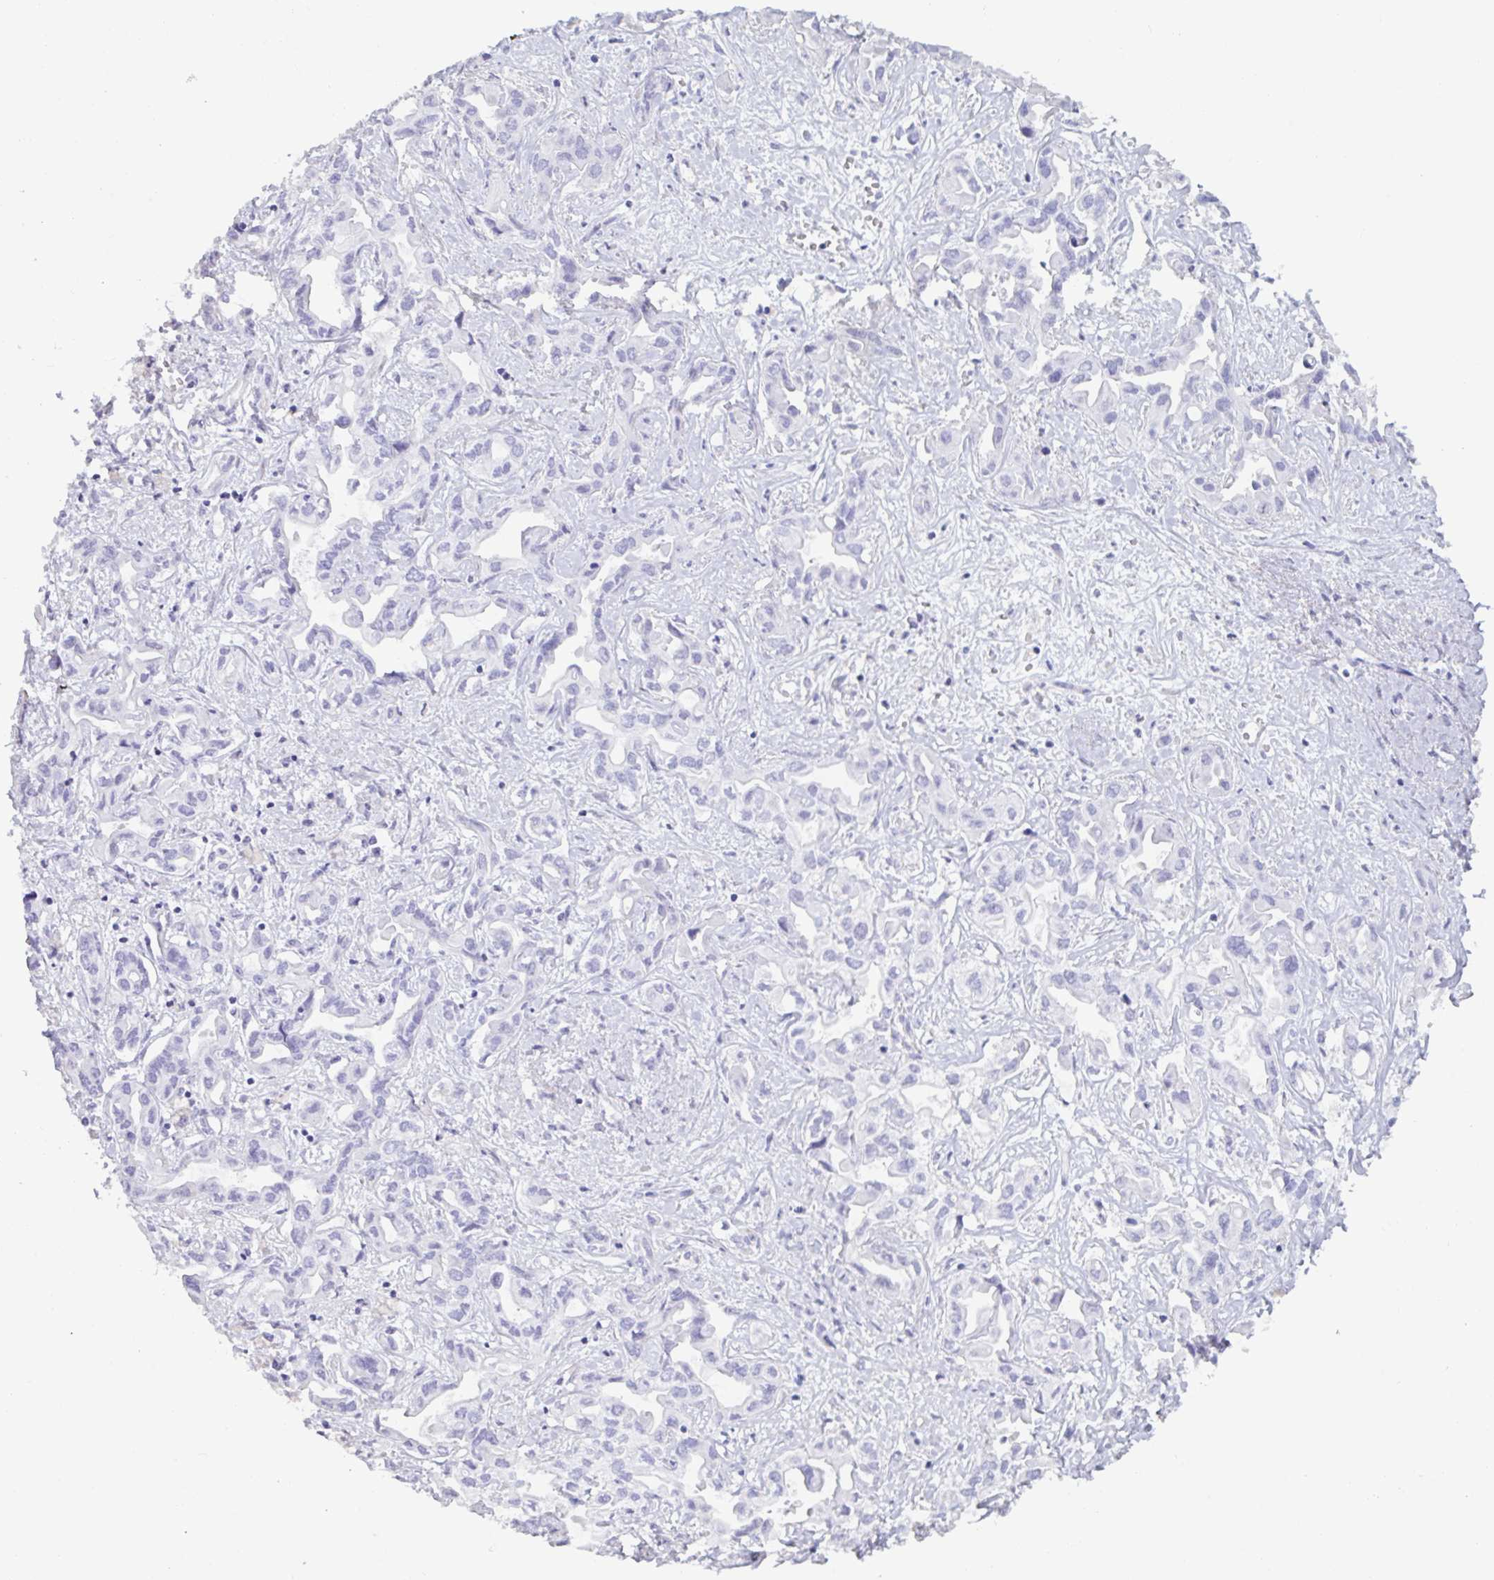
{"staining": {"intensity": "negative", "quantity": "none", "location": "none"}, "tissue": "liver cancer", "cell_type": "Tumor cells", "image_type": "cancer", "snomed": [{"axis": "morphology", "description": "Cholangiocarcinoma"}, {"axis": "topography", "description": "Liver"}], "caption": "Photomicrograph shows no protein positivity in tumor cells of liver cancer tissue.", "gene": "TNNC1", "patient": {"sex": "female", "age": 64}}